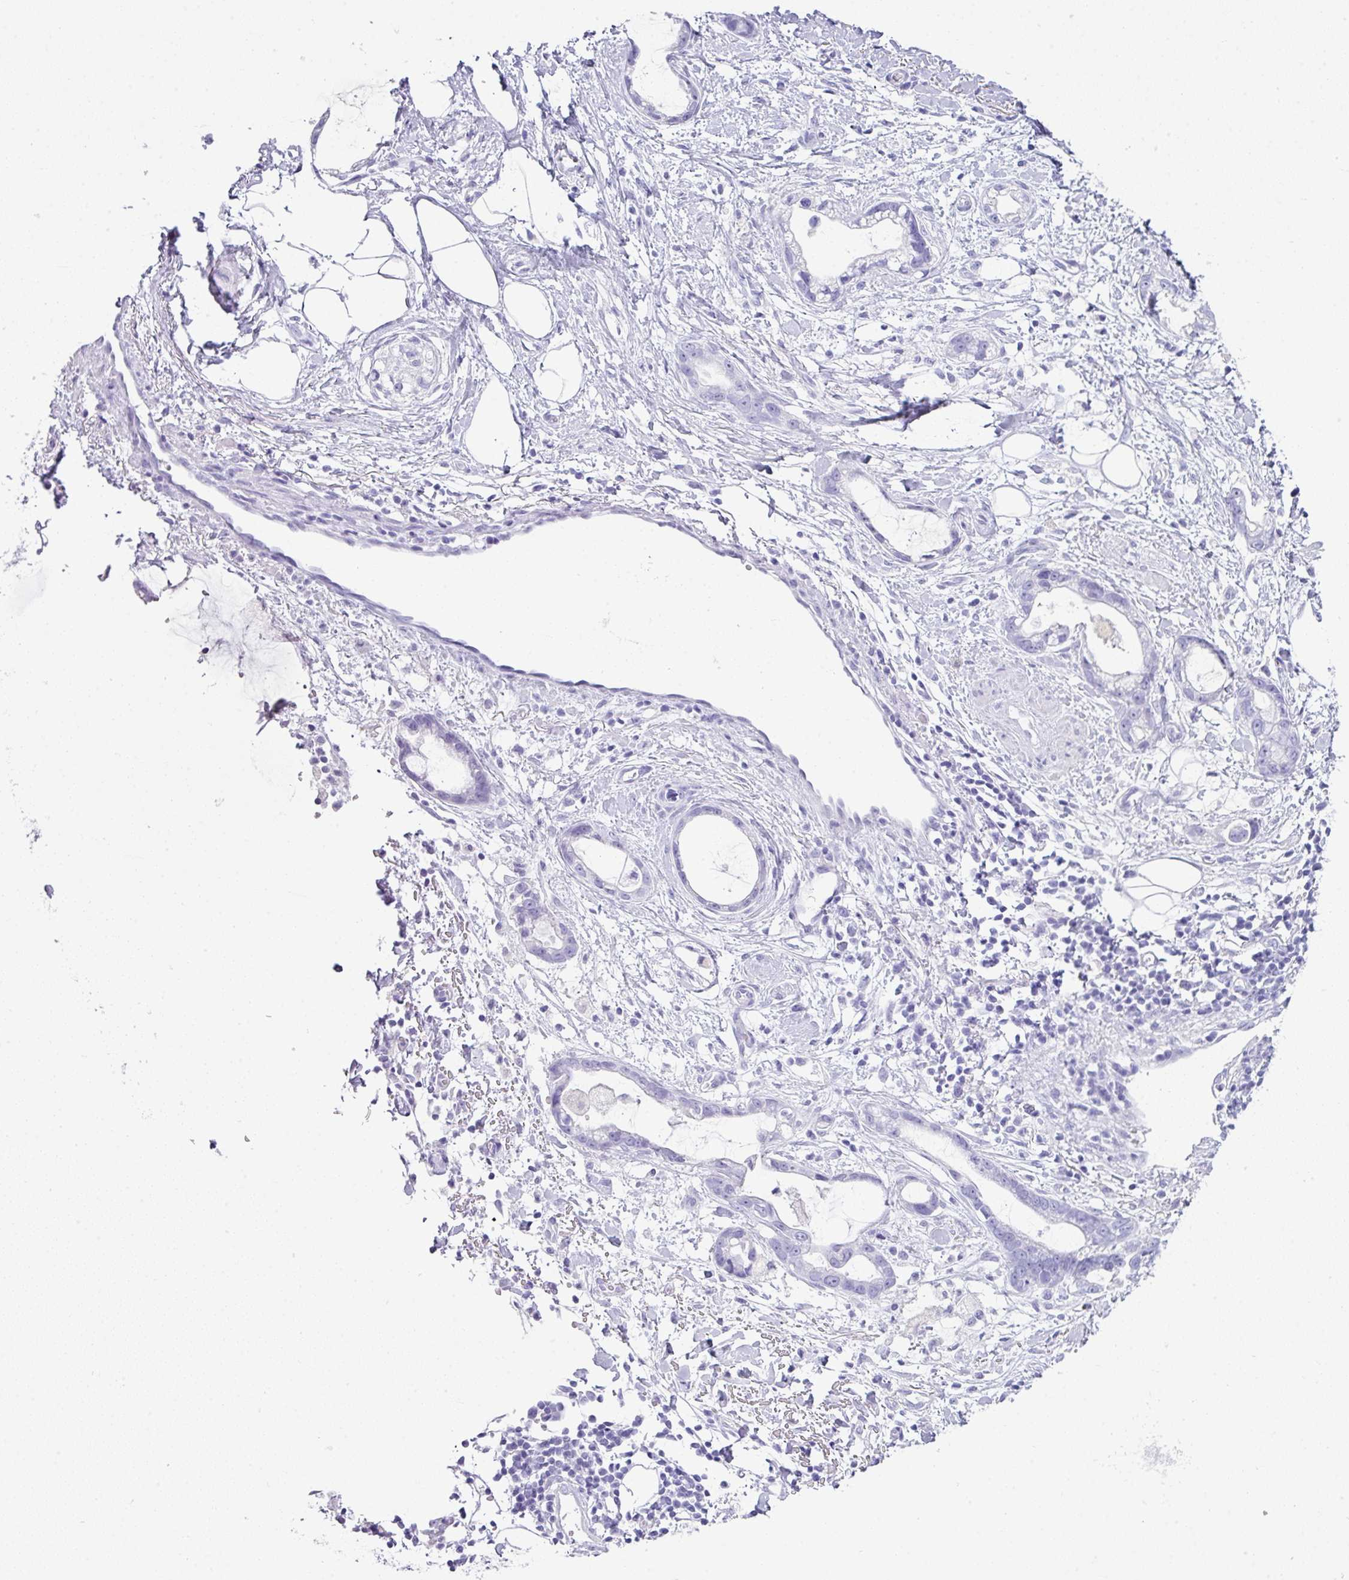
{"staining": {"intensity": "negative", "quantity": "none", "location": "none"}, "tissue": "stomach cancer", "cell_type": "Tumor cells", "image_type": "cancer", "snomed": [{"axis": "morphology", "description": "Adenocarcinoma, NOS"}, {"axis": "topography", "description": "Stomach"}], "caption": "High power microscopy image of an IHC histopathology image of adenocarcinoma (stomach), revealing no significant staining in tumor cells.", "gene": "ABCC5", "patient": {"sex": "male", "age": 55}}